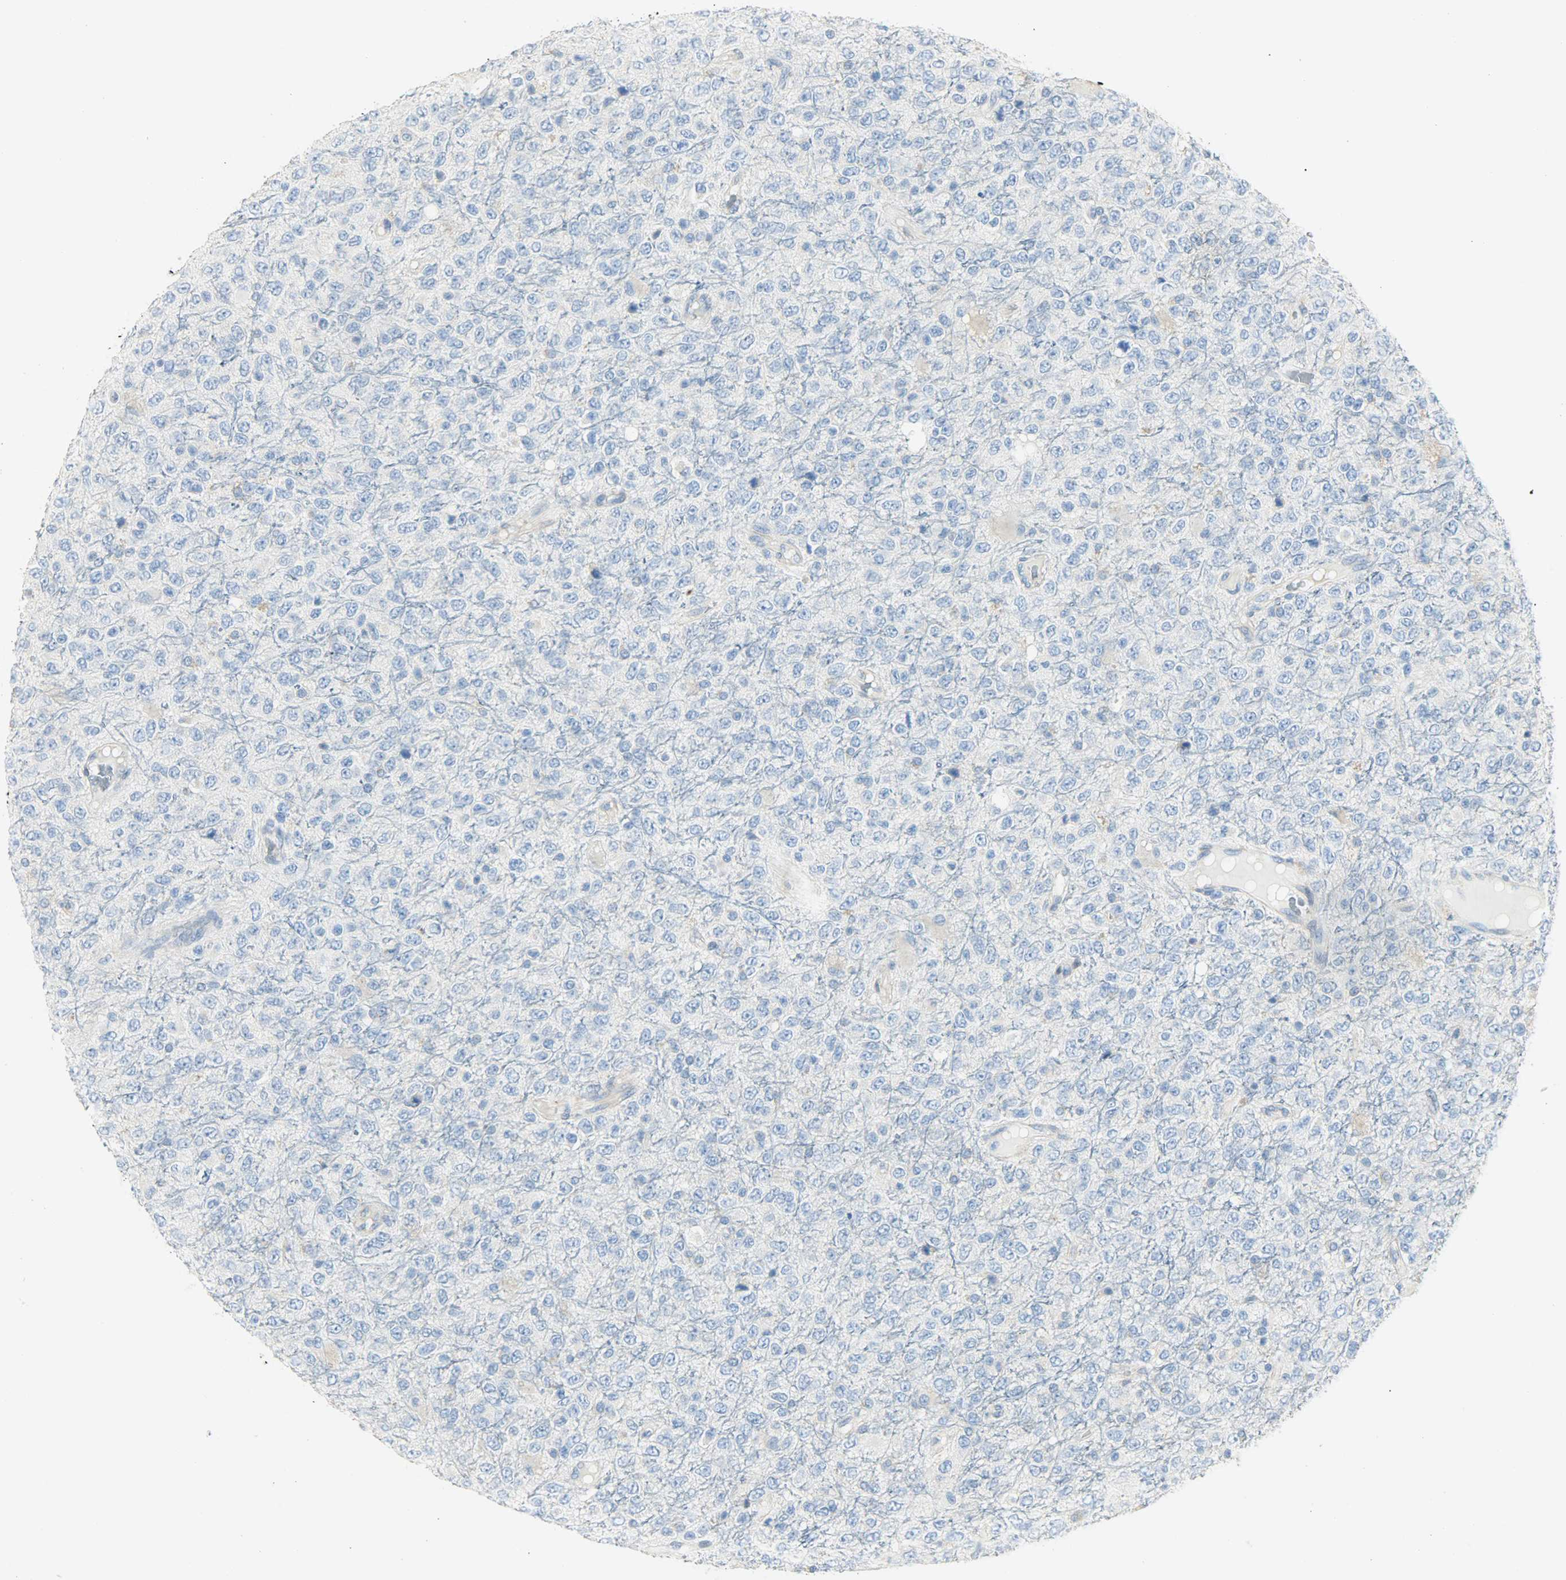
{"staining": {"intensity": "negative", "quantity": "none", "location": "none"}, "tissue": "glioma", "cell_type": "Tumor cells", "image_type": "cancer", "snomed": [{"axis": "morphology", "description": "Glioma, malignant, High grade"}, {"axis": "topography", "description": "pancreas cauda"}], "caption": "Protein analysis of glioma exhibits no significant expression in tumor cells. The staining was performed using DAB to visualize the protein expression in brown, while the nuclei were stained in blue with hematoxylin (Magnification: 20x).", "gene": "PKD2", "patient": {"sex": "male", "age": 60}}